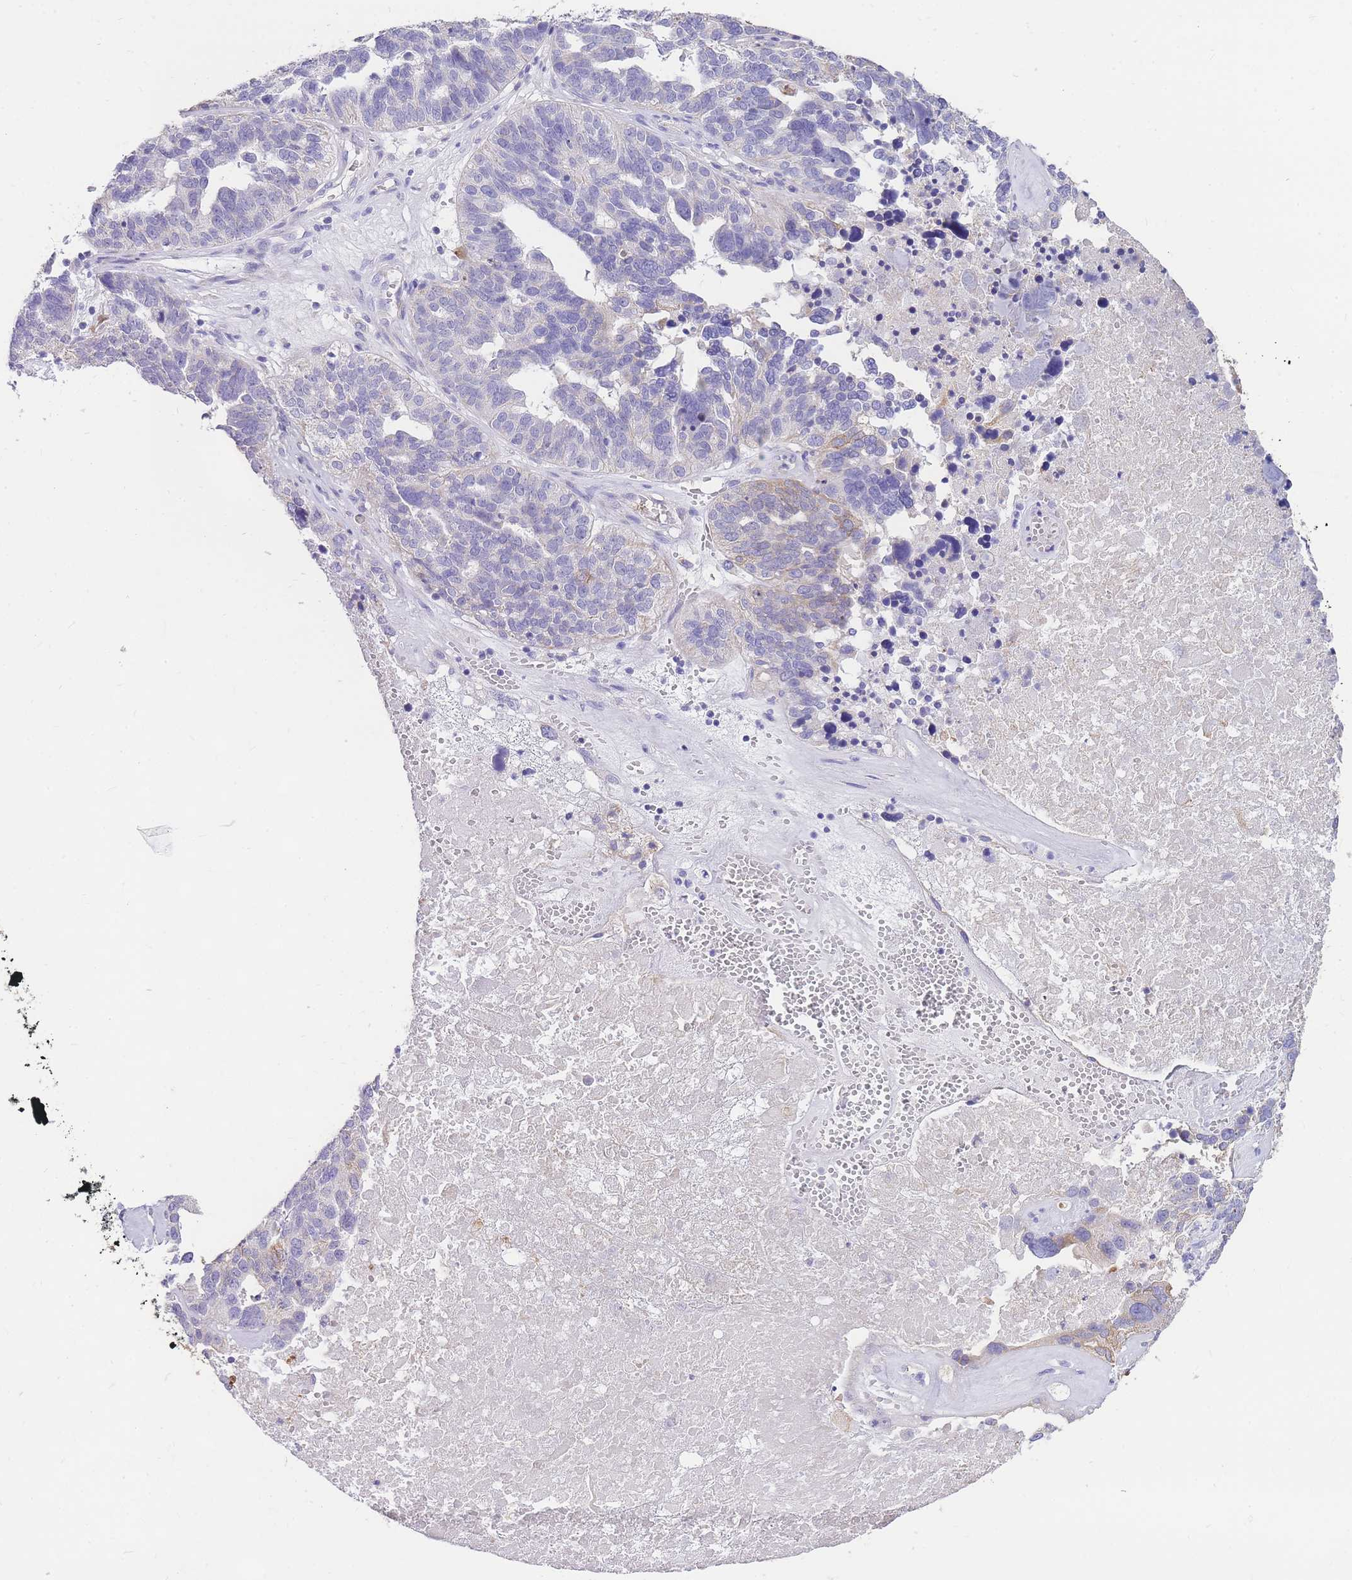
{"staining": {"intensity": "negative", "quantity": "none", "location": "none"}, "tissue": "ovarian cancer", "cell_type": "Tumor cells", "image_type": "cancer", "snomed": [{"axis": "morphology", "description": "Cystadenocarcinoma, serous, NOS"}, {"axis": "topography", "description": "Ovary"}], "caption": "An immunohistochemistry histopathology image of ovarian cancer is shown. There is no staining in tumor cells of ovarian cancer. Nuclei are stained in blue.", "gene": "C2orf88", "patient": {"sex": "female", "age": 59}}